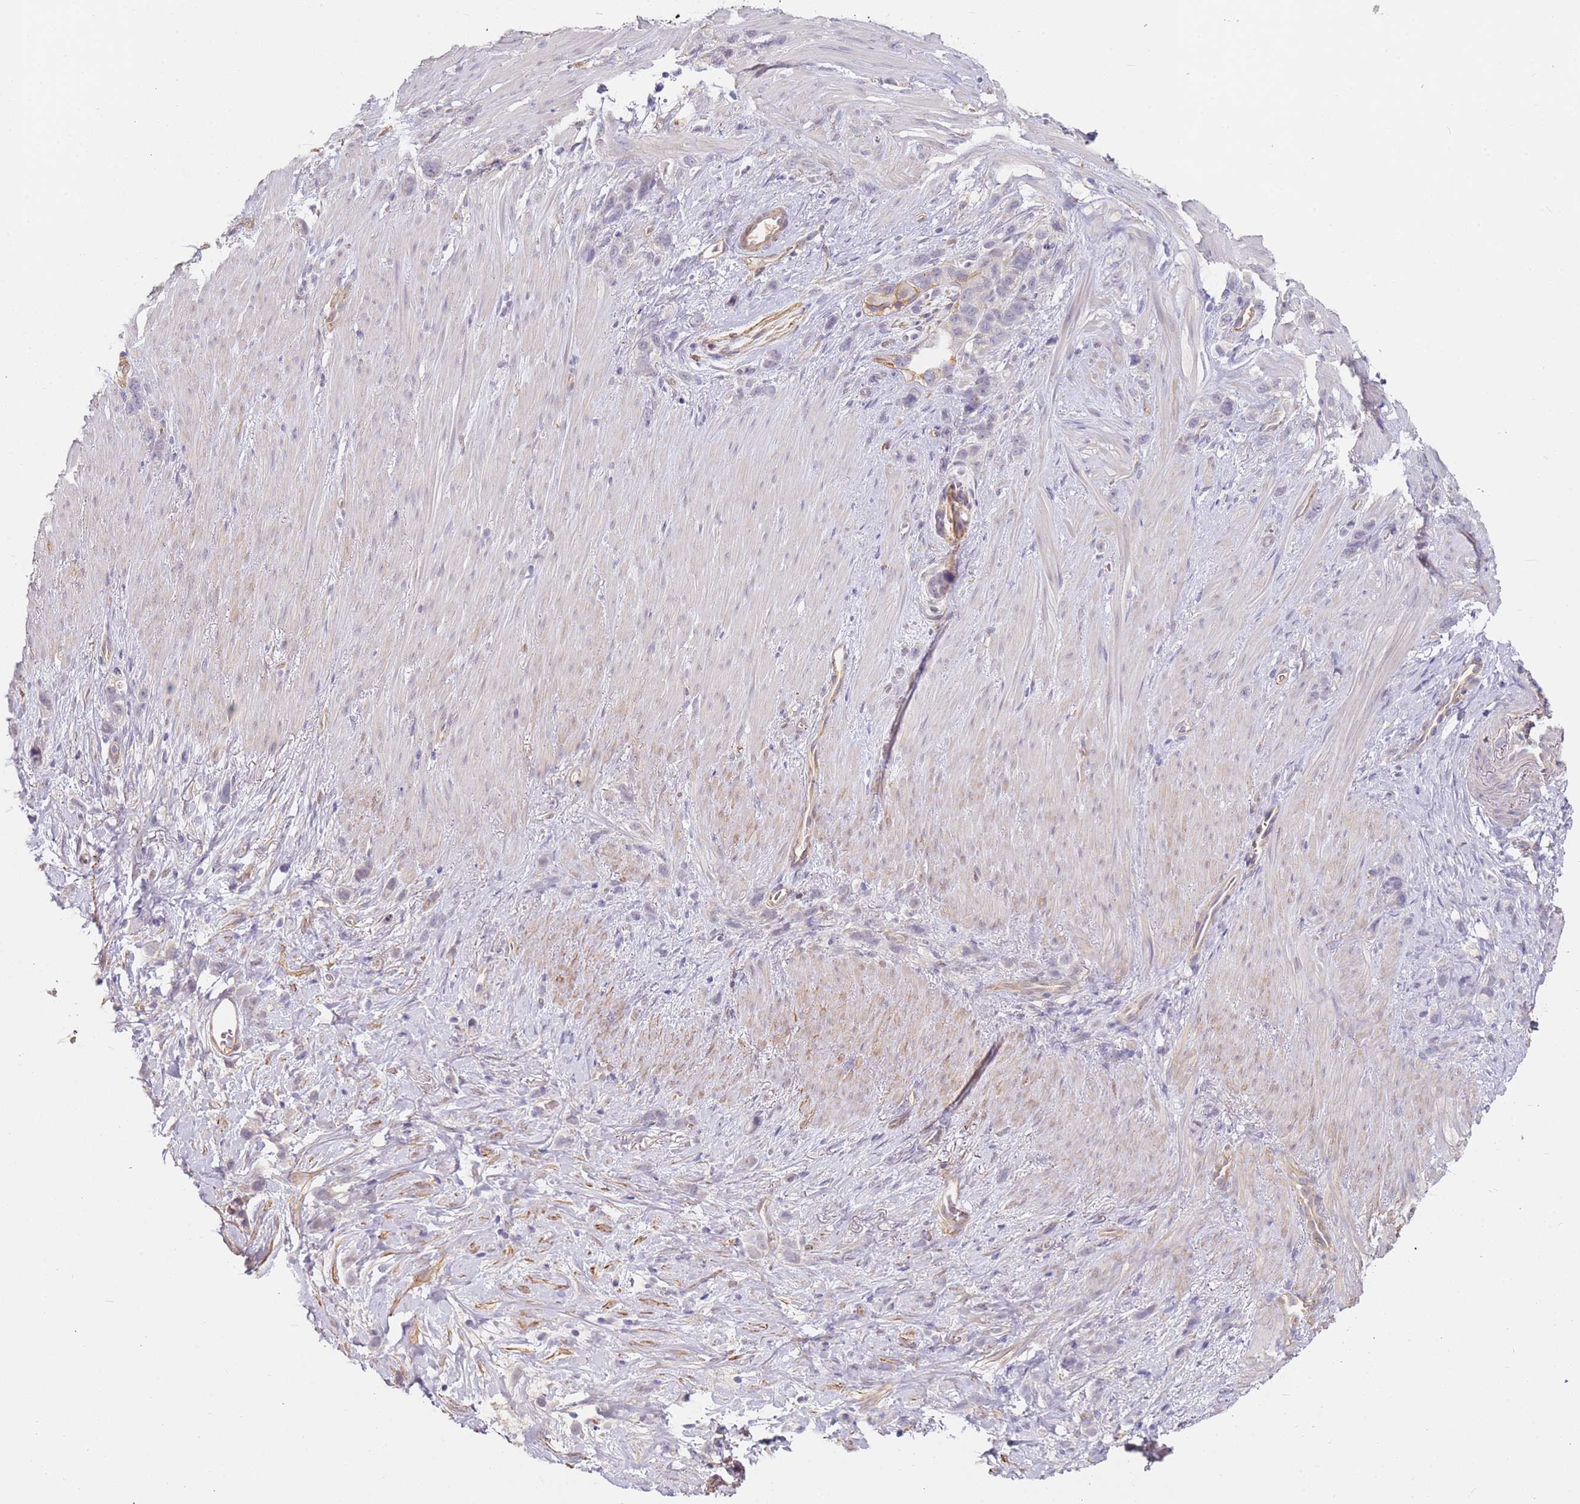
{"staining": {"intensity": "negative", "quantity": "none", "location": "none"}, "tissue": "stomach cancer", "cell_type": "Tumor cells", "image_type": "cancer", "snomed": [{"axis": "morphology", "description": "Adenocarcinoma, NOS"}, {"axis": "topography", "description": "Stomach"}], "caption": "This is an immunohistochemistry histopathology image of adenocarcinoma (stomach). There is no positivity in tumor cells.", "gene": "WDR93", "patient": {"sex": "female", "age": 65}}